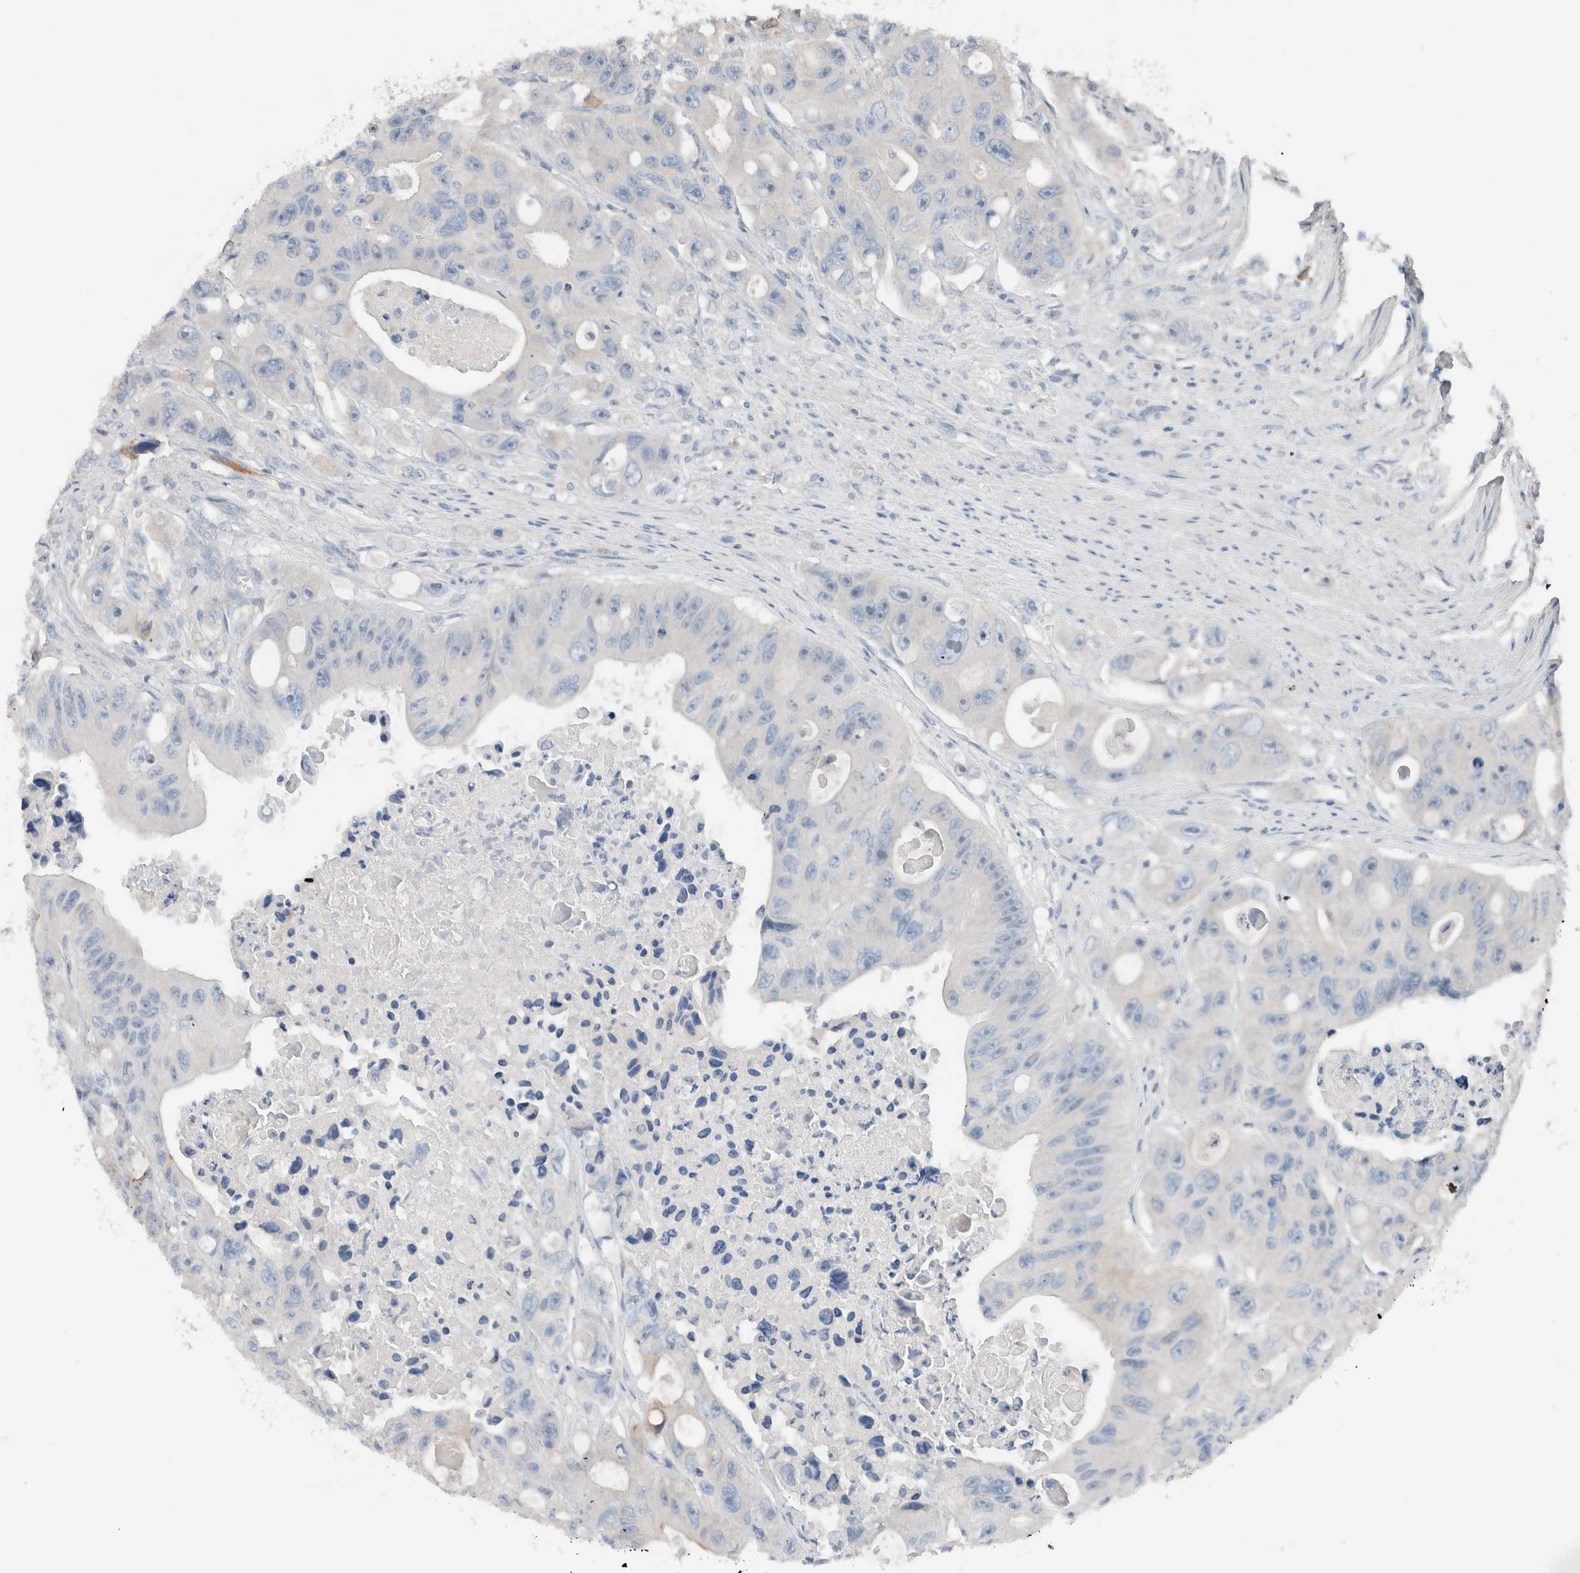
{"staining": {"intensity": "negative", "quantity": "none", "location": "none"}, "tissue": "colorectal cancer", "cell_type": "Tumor cells", "image_type": "cancer", "snomed": [{"axis": "morphology", "description": "Adenocarcinoma, NOS"}, {"axis": "topography", "description": "Colon"}], "caption": "A high-resolution micrograph shows IHC staining of colorectal cancer, which exhibits no significant staining in tumor cells. The staining was performed using DAB (3,3'-diaminobenzidine) to visualize the protein expression in brown, while the nuclei were stained in blue with hematoxylin (Magnification: 20x).", "gene": "DUOX1", "patient": {"sex": "female", "age": 46}}